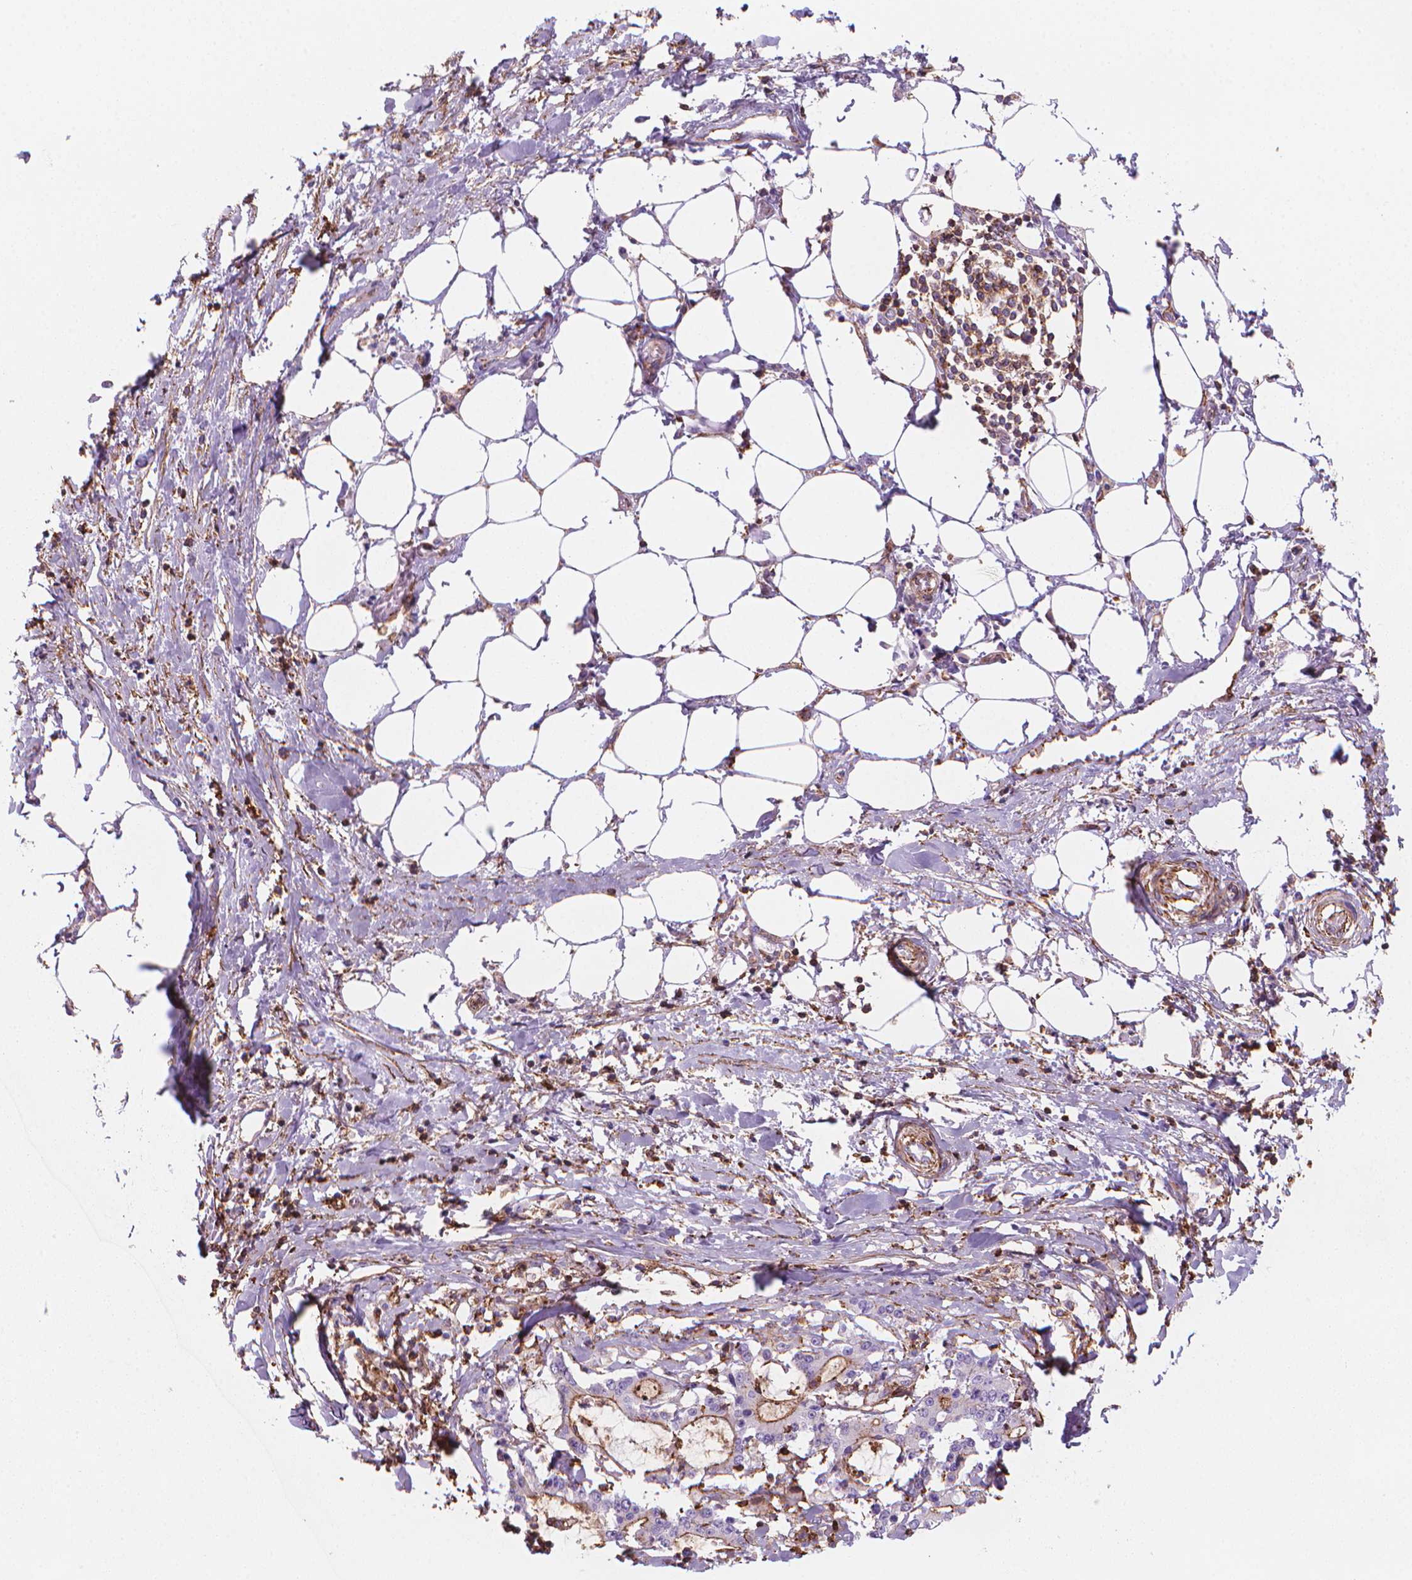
{"staining": {"intensity": "moderate", "quantity": "<25%", "location": "cytoplasmic/membranous"}, "tissue": "stomach cancer", "cell_type": "Tumor cells", "image_type": "cancer", "snomed": [{"axis": "morphology", "description": "Adenocarcinoma, NOS"}, {"axis": "topography", "description": "Stomach, upper"}], "caption": "A brown stain shows moderate cytoplasmic/membranous staining of a protein in human stomach adenocarcinoma tumor cells.", "gene": "PATJ", "patient": {"sex": "male", "age": 68}}